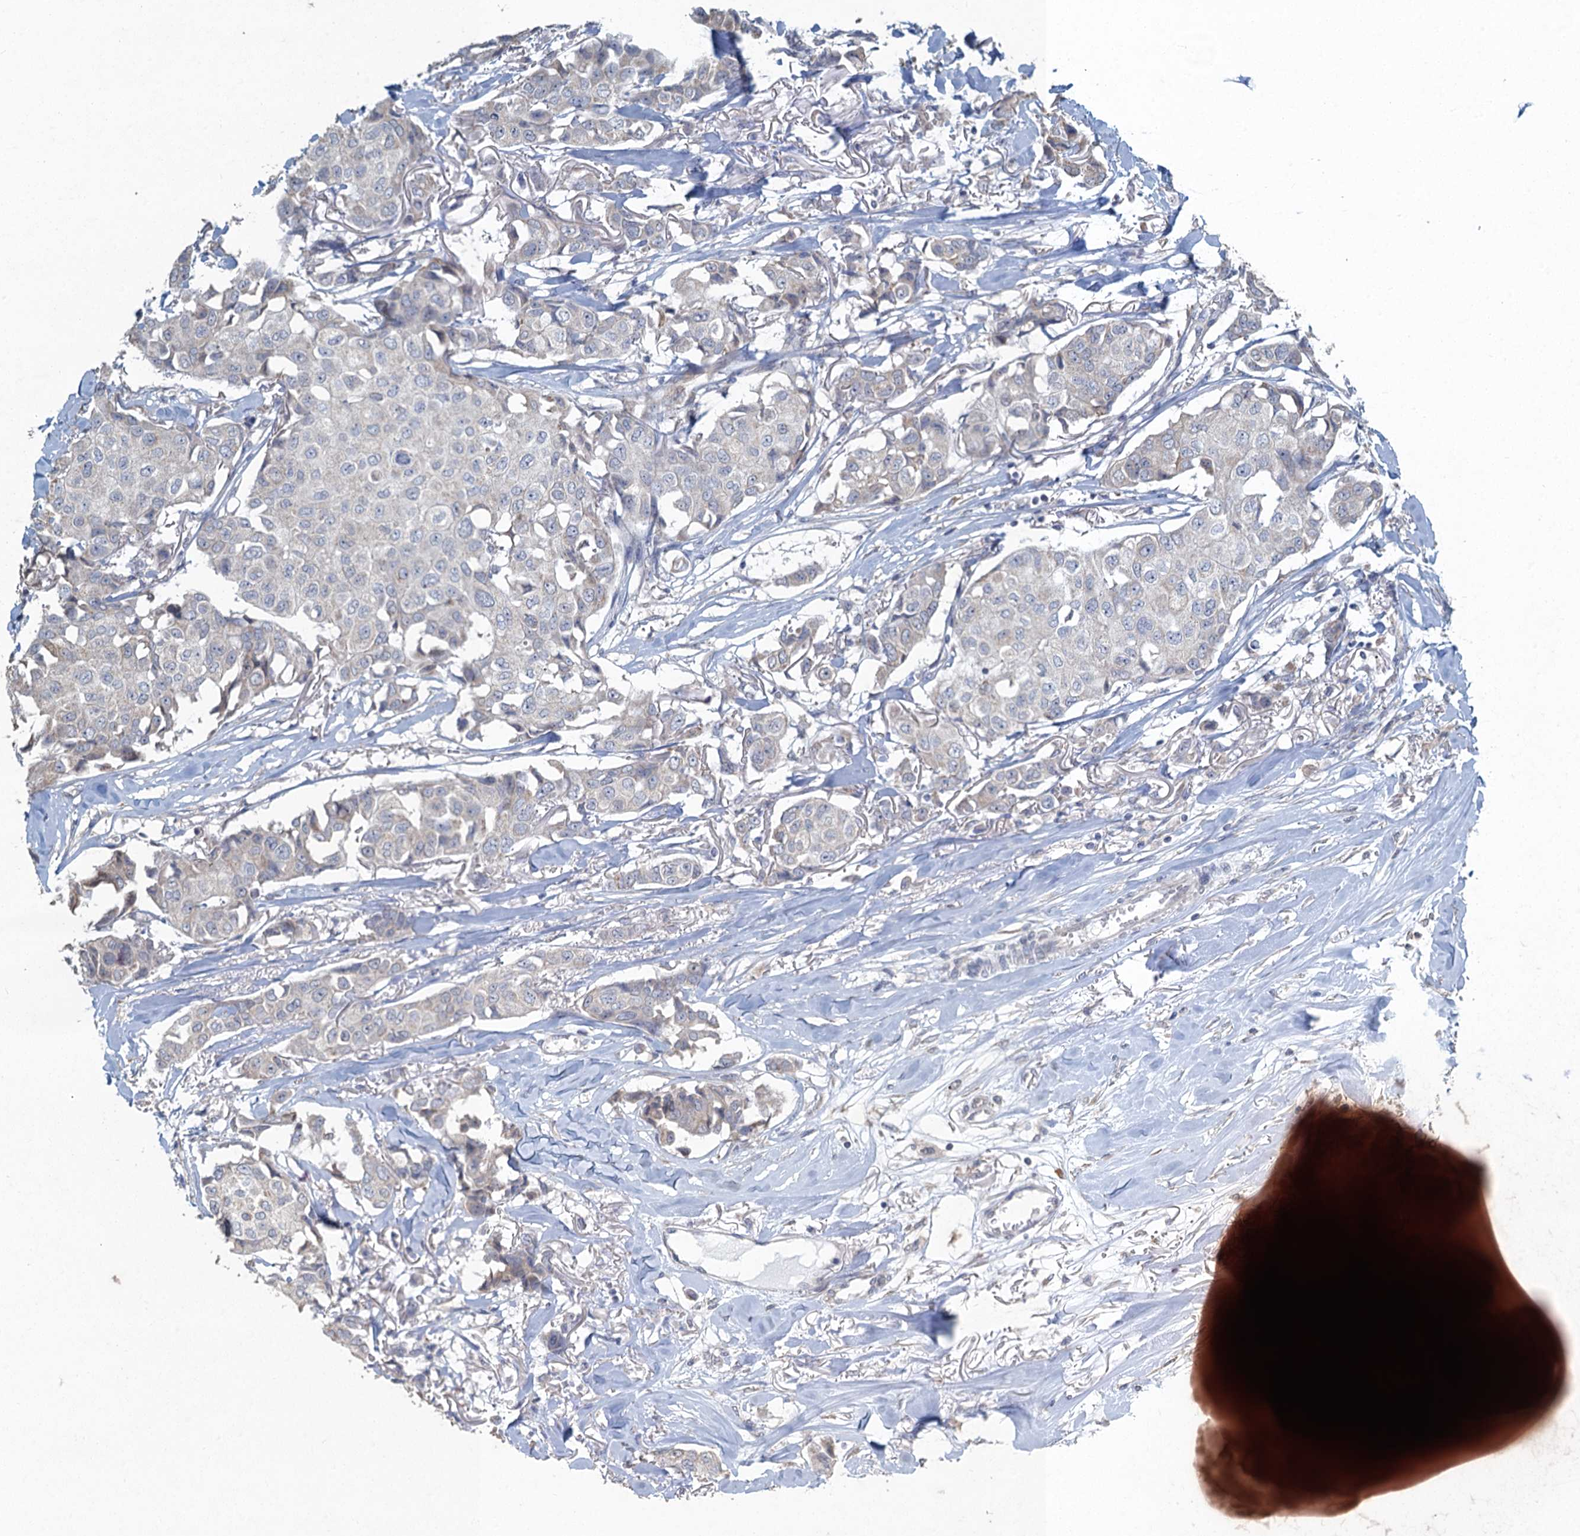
{"staining": {"intensity": "negative", "quantity": "none", "location": "none"}, "tissue": "breast cancer", "cell_type": "Tumor cells", "image_type": "cancer", "snomed": [{"axis": "morphology", "description": "Duct carcinoma"}, {"axis": "topography", "description": "Breast"}], "caption": "This is a histopathology image of immunohistochemistry staining of breast cancer (infiltrating ductal carcinoma), which shows no staining in tumor cells.", "gene": "TEX35", "patient": {"sex": "female", "age": 80}}